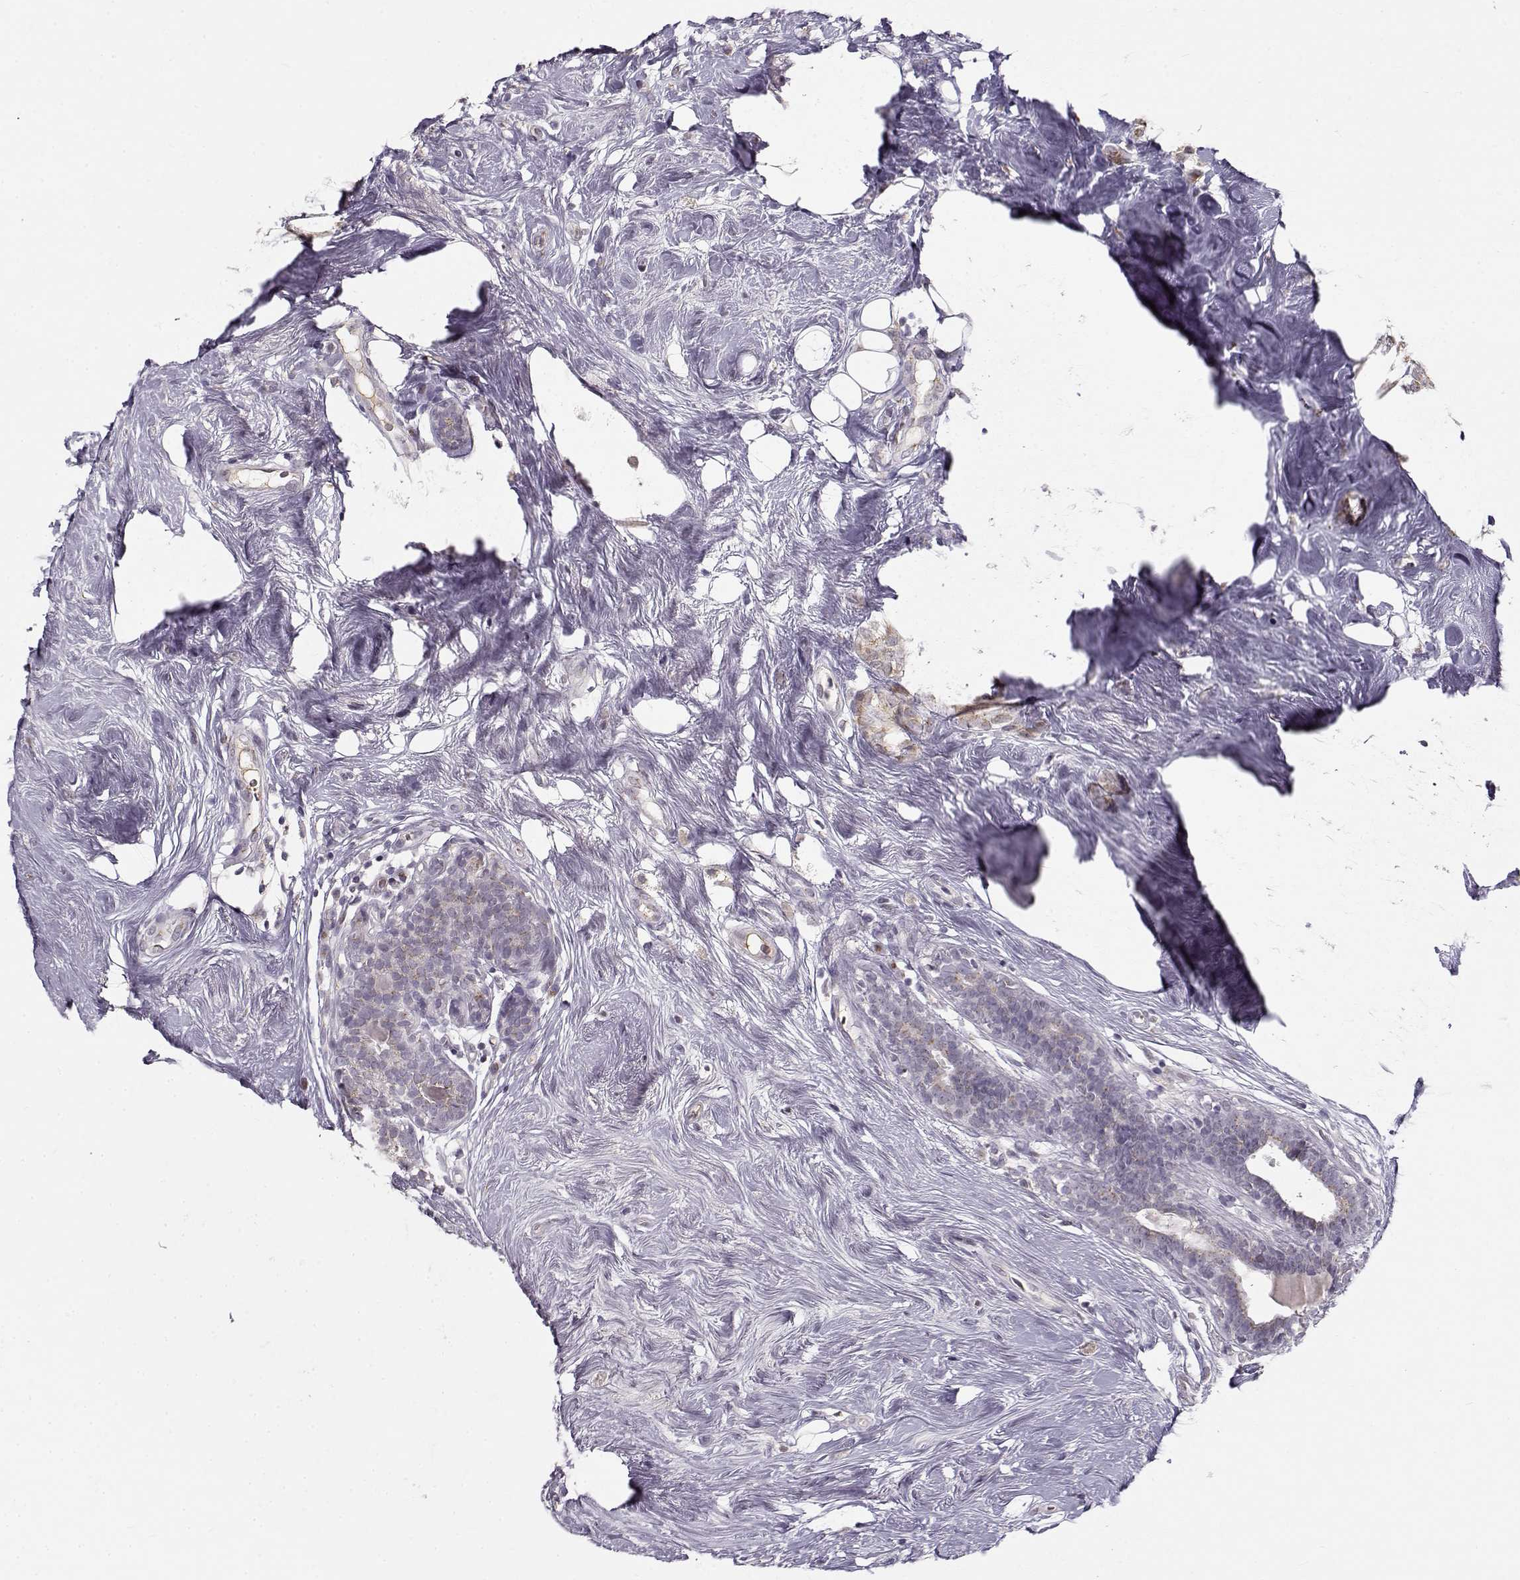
{"staining": {"intensity": "moderate", "quantity": ">75%", "location": "cytoplasmic/membranous"}, "tissue": "breast cancer", "cell_type": "Tumor cells", "image_type": "cancer", "snomed": [{"axis": "morphology", "description": "Lobular carcinoma"}, {"axis": "topography", "description": "Breast"}], "caption": "Tumor cells show medium levels of moderate cytoplasmic/membranous positivity in approximately >75% of cells in breast cancer.", "gene": "SLC4A5", "patient": {"sex": "female", "age": 49}}